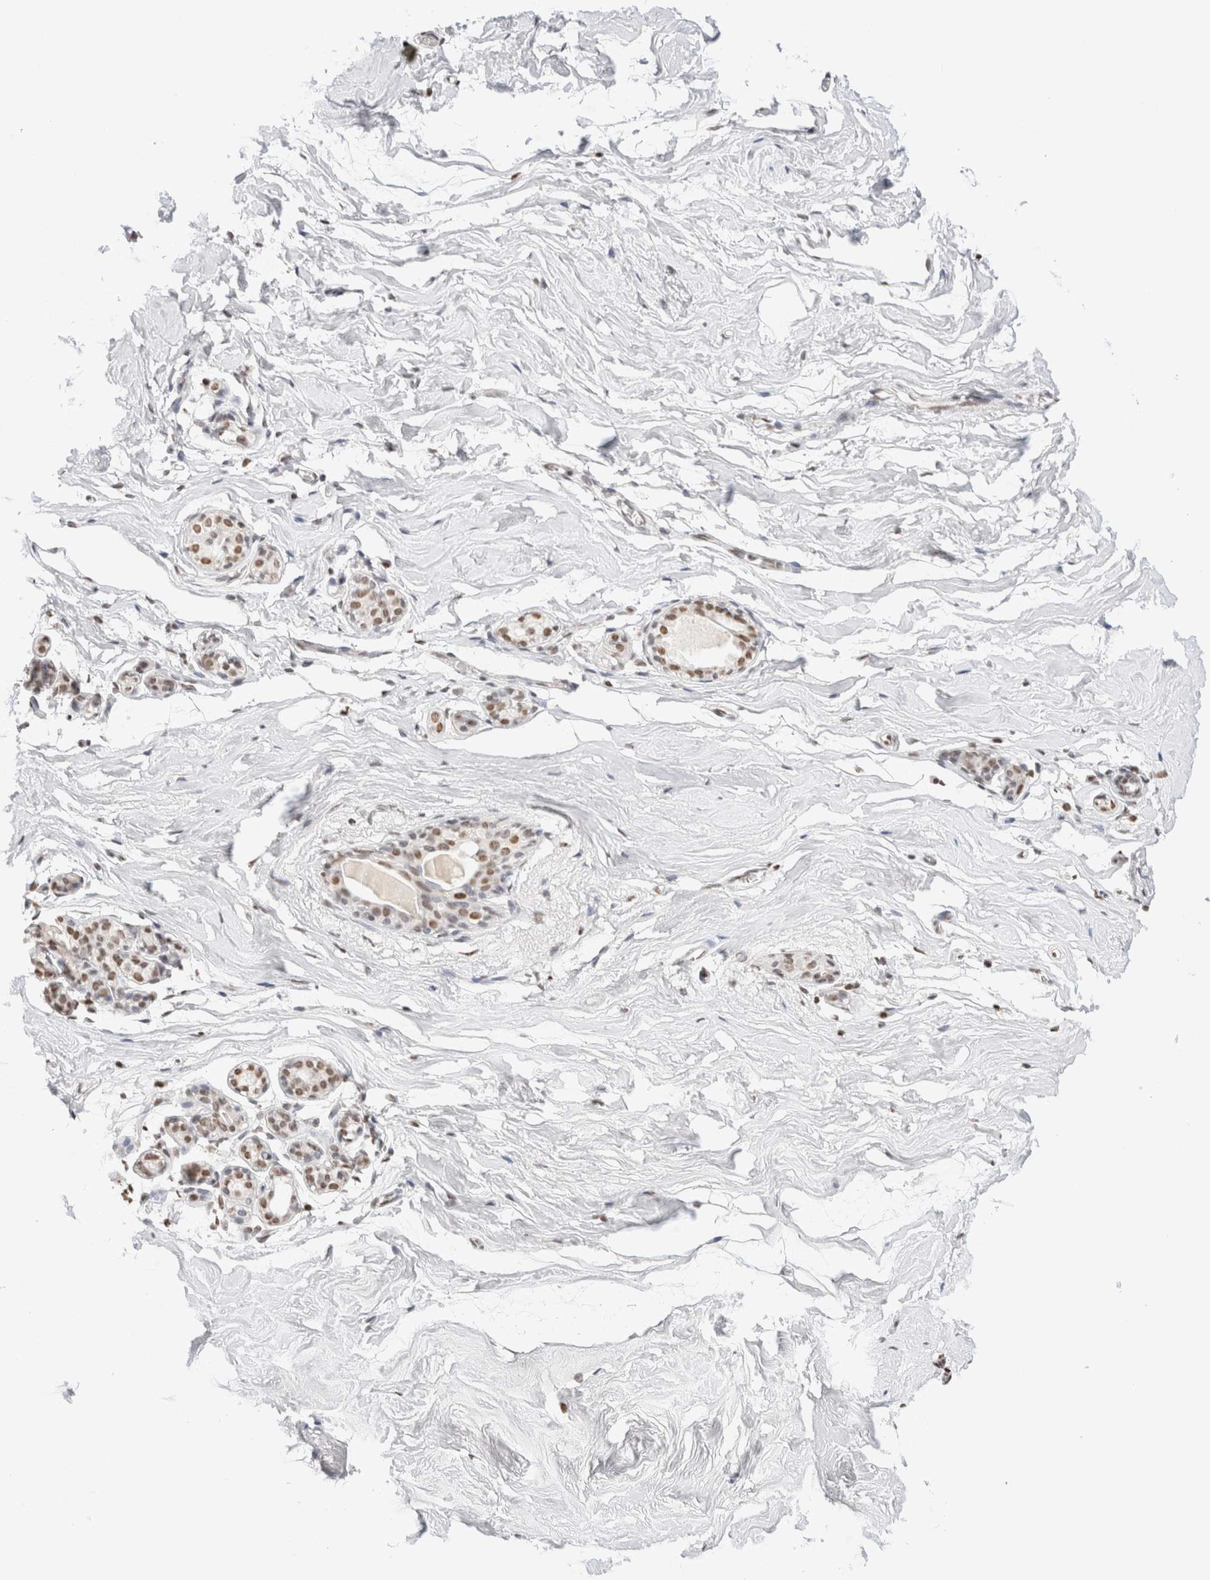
{"staining": {"intensity": "moderate", "quantity": "<25%", "location": "nuclear"}, "tissue": "breast", "cell_type": "Adipocytes", "image_type": "normal", "snomed": [{"axis": "morphology", "description": "Normal tissue, NOS"}, {"axis": "topography", "description": "Breast"}], "caption": "IHC image of unremarkable human breast stained for a protein (brown), which displays low levels of moderate nuclear positivity in approximately <25% of adipocytes.", "gene": "SUPT3H", "patient": {"sex": "female", "age": 62}}